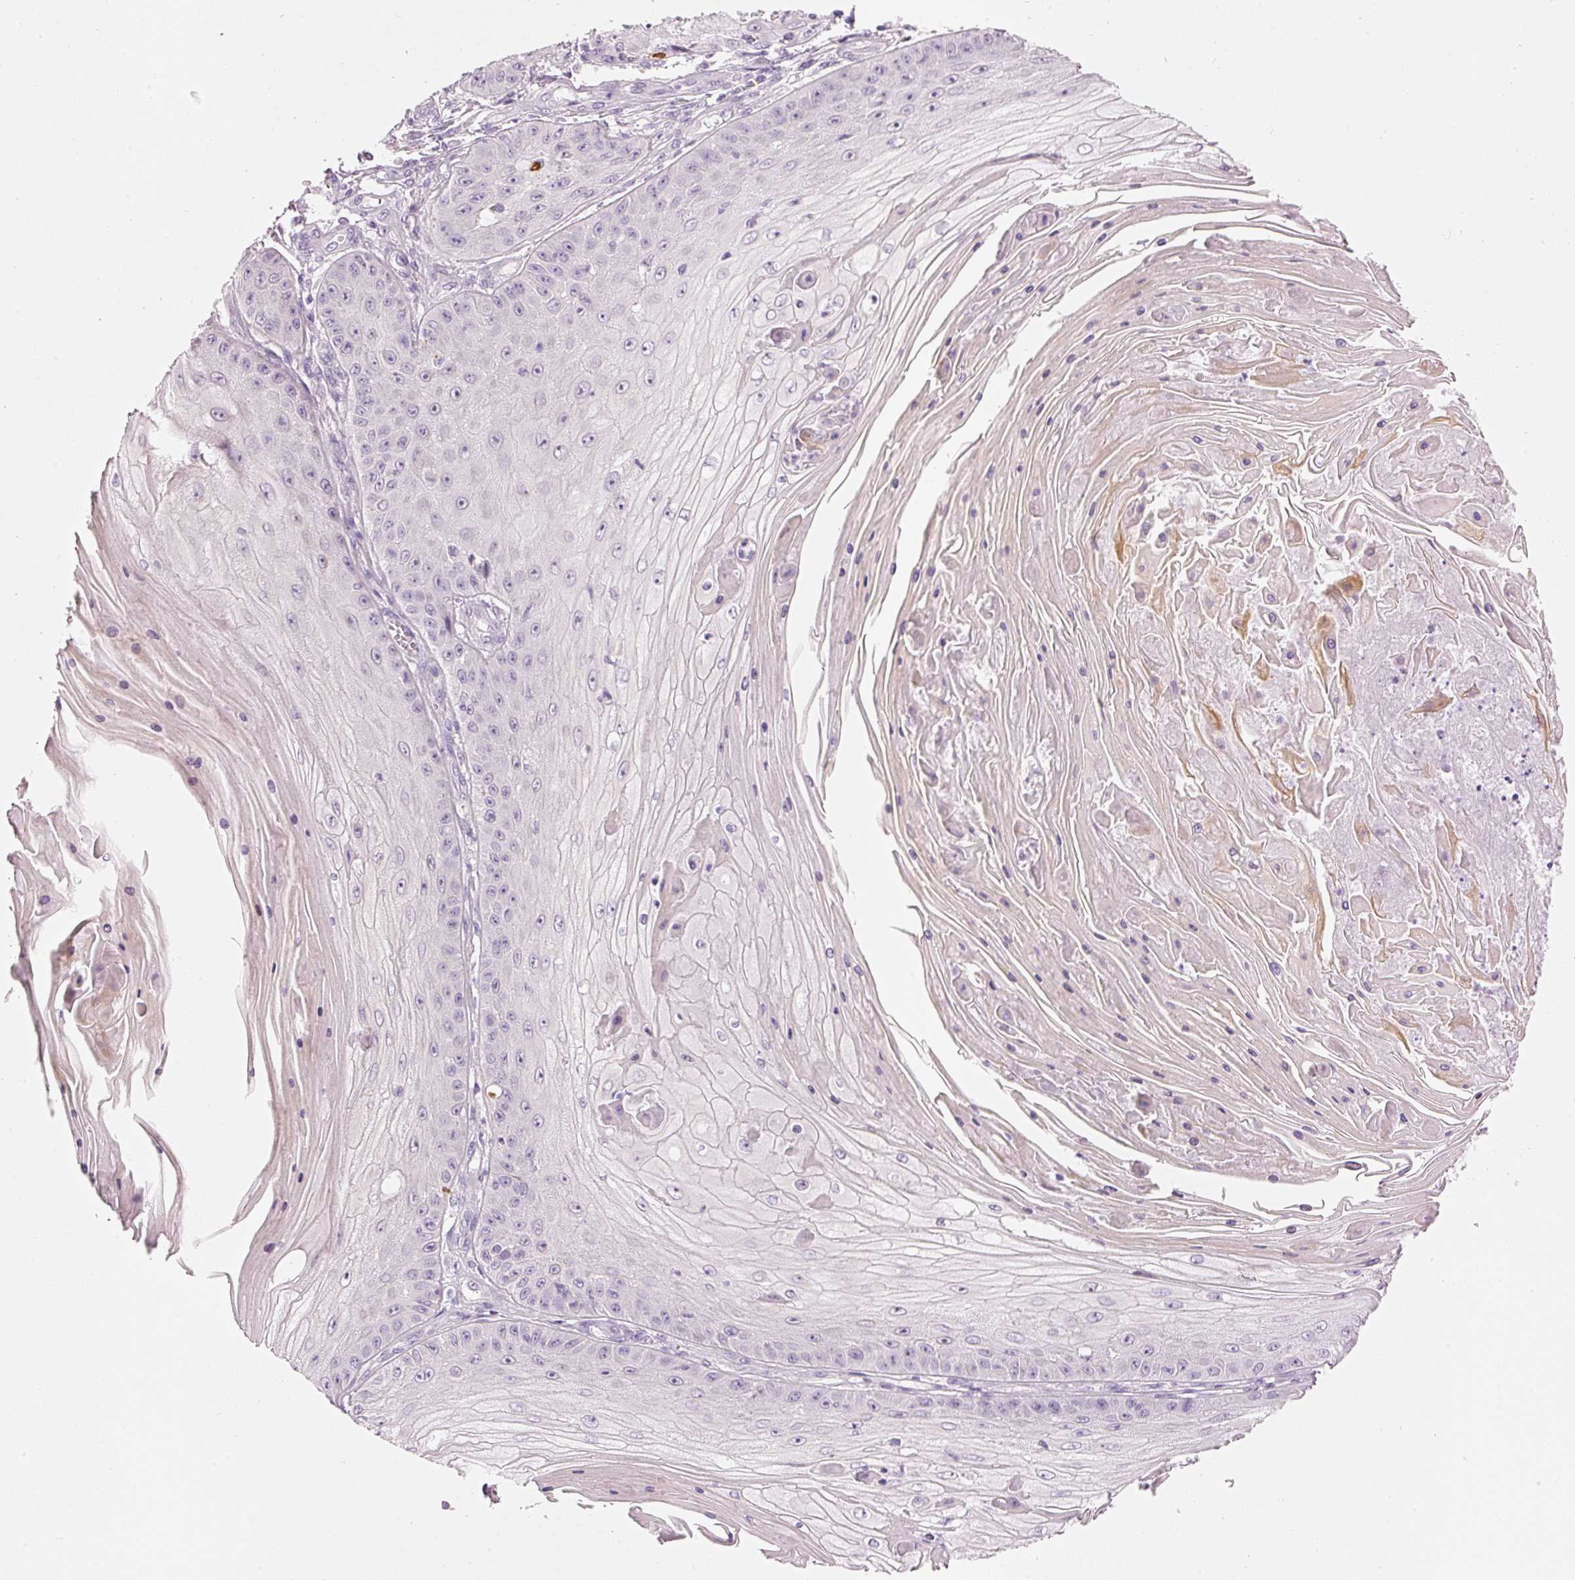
{"staining": {"intensity": "negative", "quantity": "none", "location": "none"}, "tissue": "skin cancer", "cell_type": "Tumor cells", "image_type": "cancer", "snomed": [{"axis": "morphology", "description": "Squamous cell carcinoma, NOS"}, {"axis": "topography", "description": "Skin"}], "caption": "Immunohistochemical staining of human squamous cell carcinoma (skin) shows no significant expression in tumor cells.", "gene": "PDXDC1", "patient": {"sex": "male", "age": 70}}